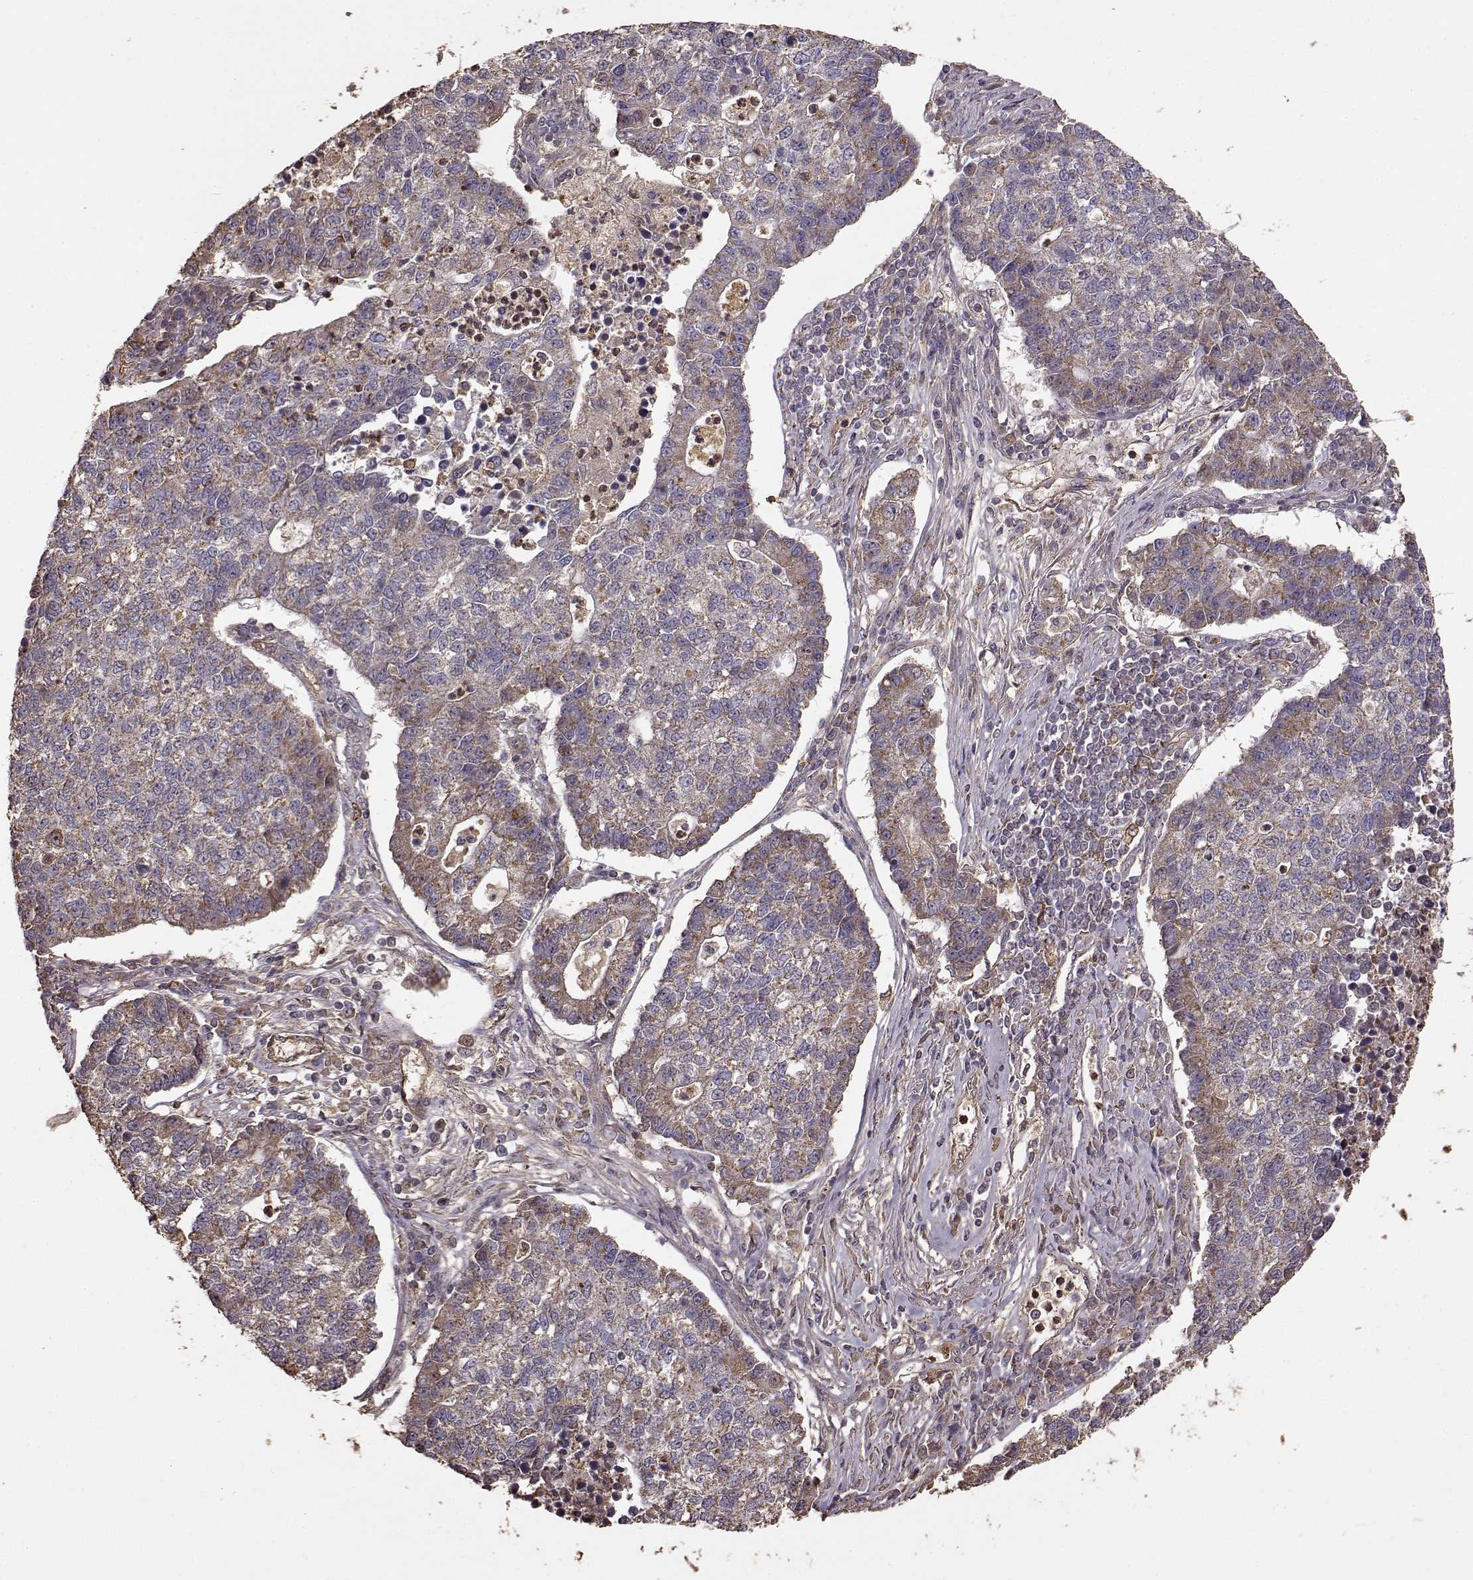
{"staining": {"intensity": "moderate", "quantity": "25%-75%", "location": "cytoplasmic/membranous"}, "tissue": "lung cancer", "cell_type": "Tumor cells", "image_type": "cancer", "snomed": [{"axis": "morphology", "description": "Adenocarcinoma, NOS"}, {"axis": "topography", "description": "Lung"}], "caption": "Immunohistochemical staining of adenocarcinoma (lung) exhibits medium levels of moderate cytoplasmic/membranous protein expression in about 25%-75% of tumor cells. (Stains: DAB in brown, nuclei in blue, Microscopy: brightfield microscopy at high magnification).", "gene": "PTGES2", "patient": {"sex": "male", "age": 57}}